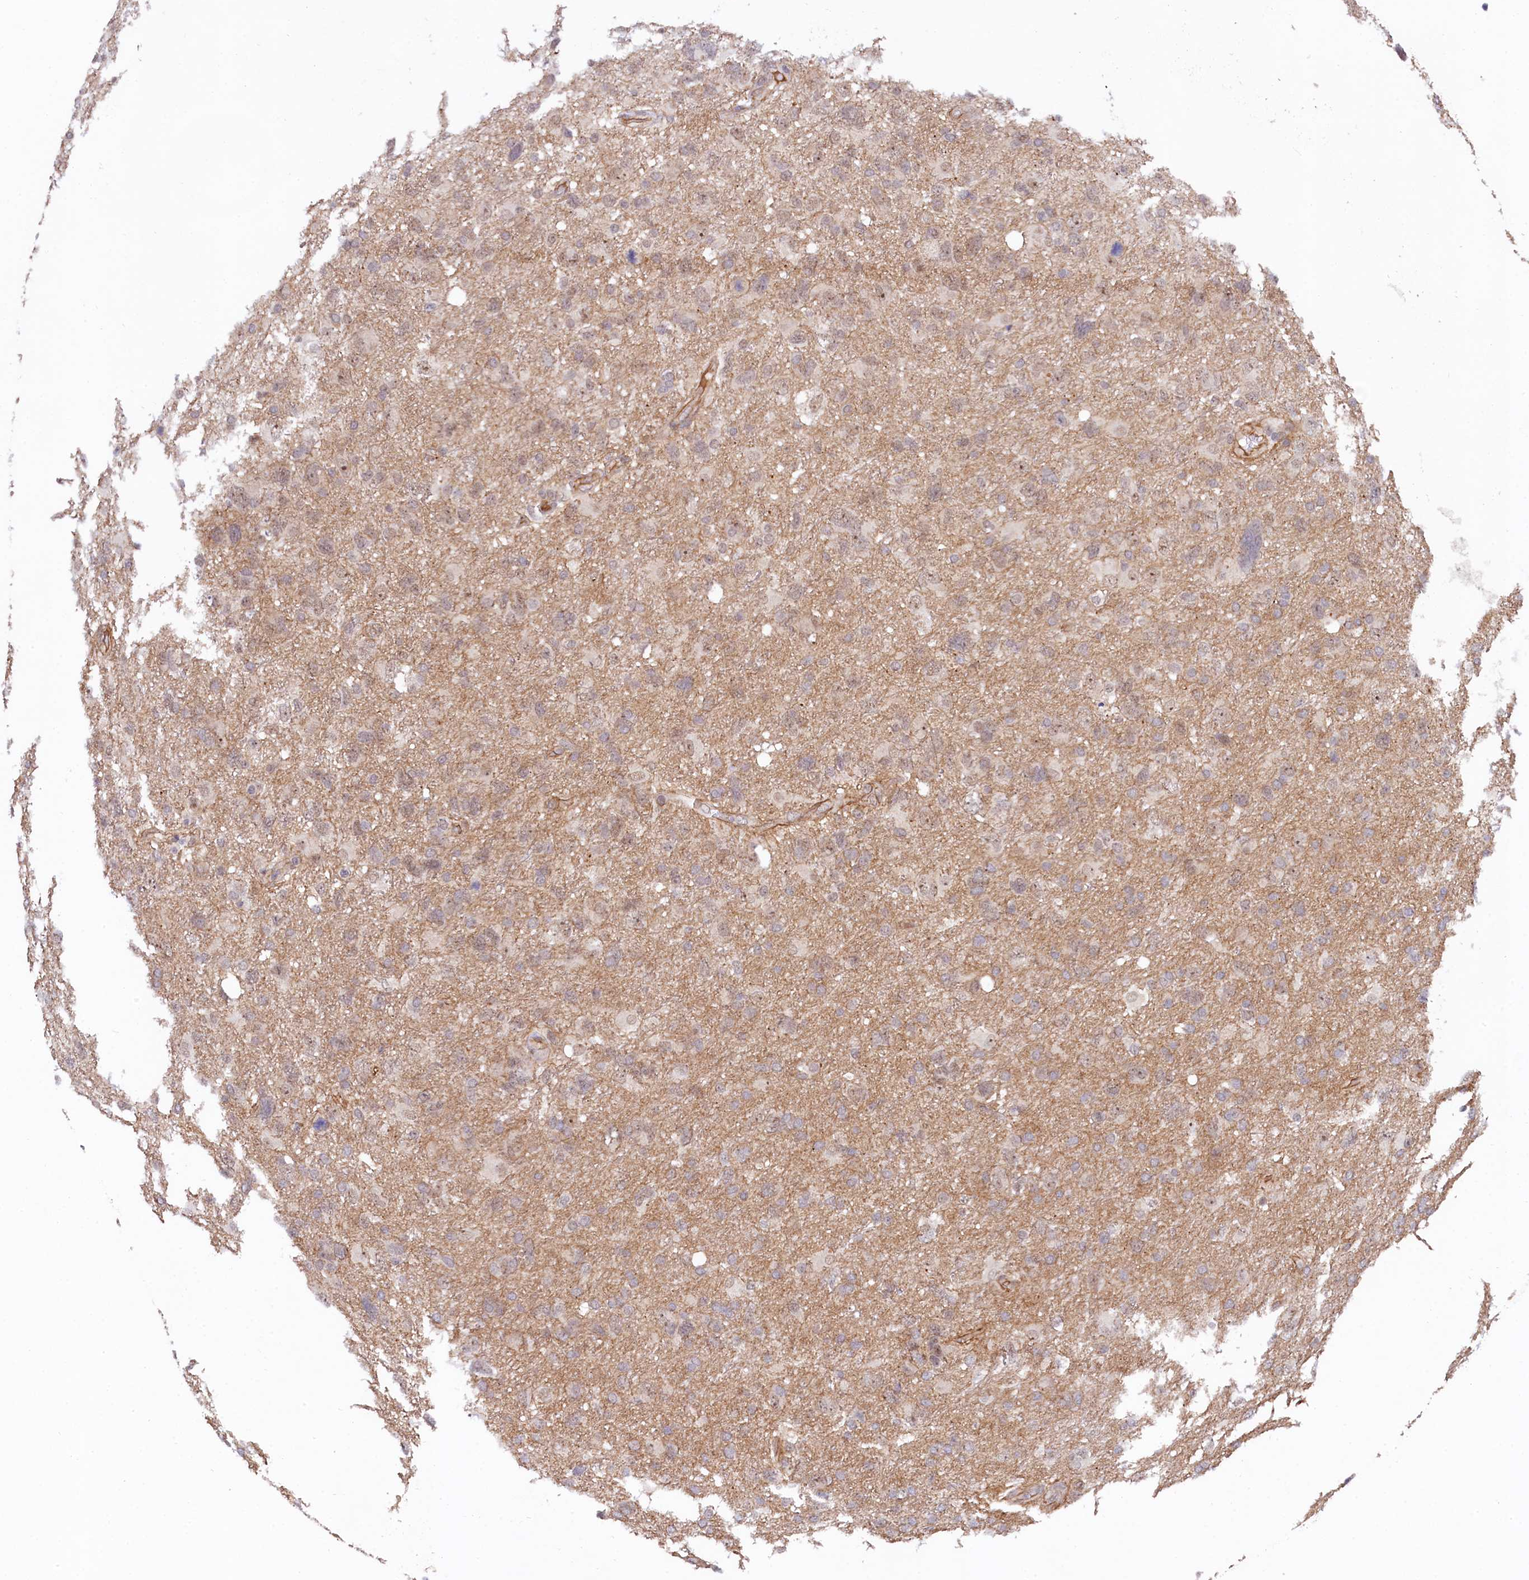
{"staining": {"intensity": "negative", "quantity": "none", "location": "none"}, "tissue": "glioma", "cell_type": "Tumor cells", "image_type": "cancer", "snomed": [{"axis": "morphology", "description": "Glioma, malignant, High grade"}, {"axis": "topography", "description": "Brain"}], "caption": "Immunohistochemistry of human glioma reveals no expression in tumor cells.", "gene": "ARL14EP", "patient": {"sex": "male", "age": 61}}